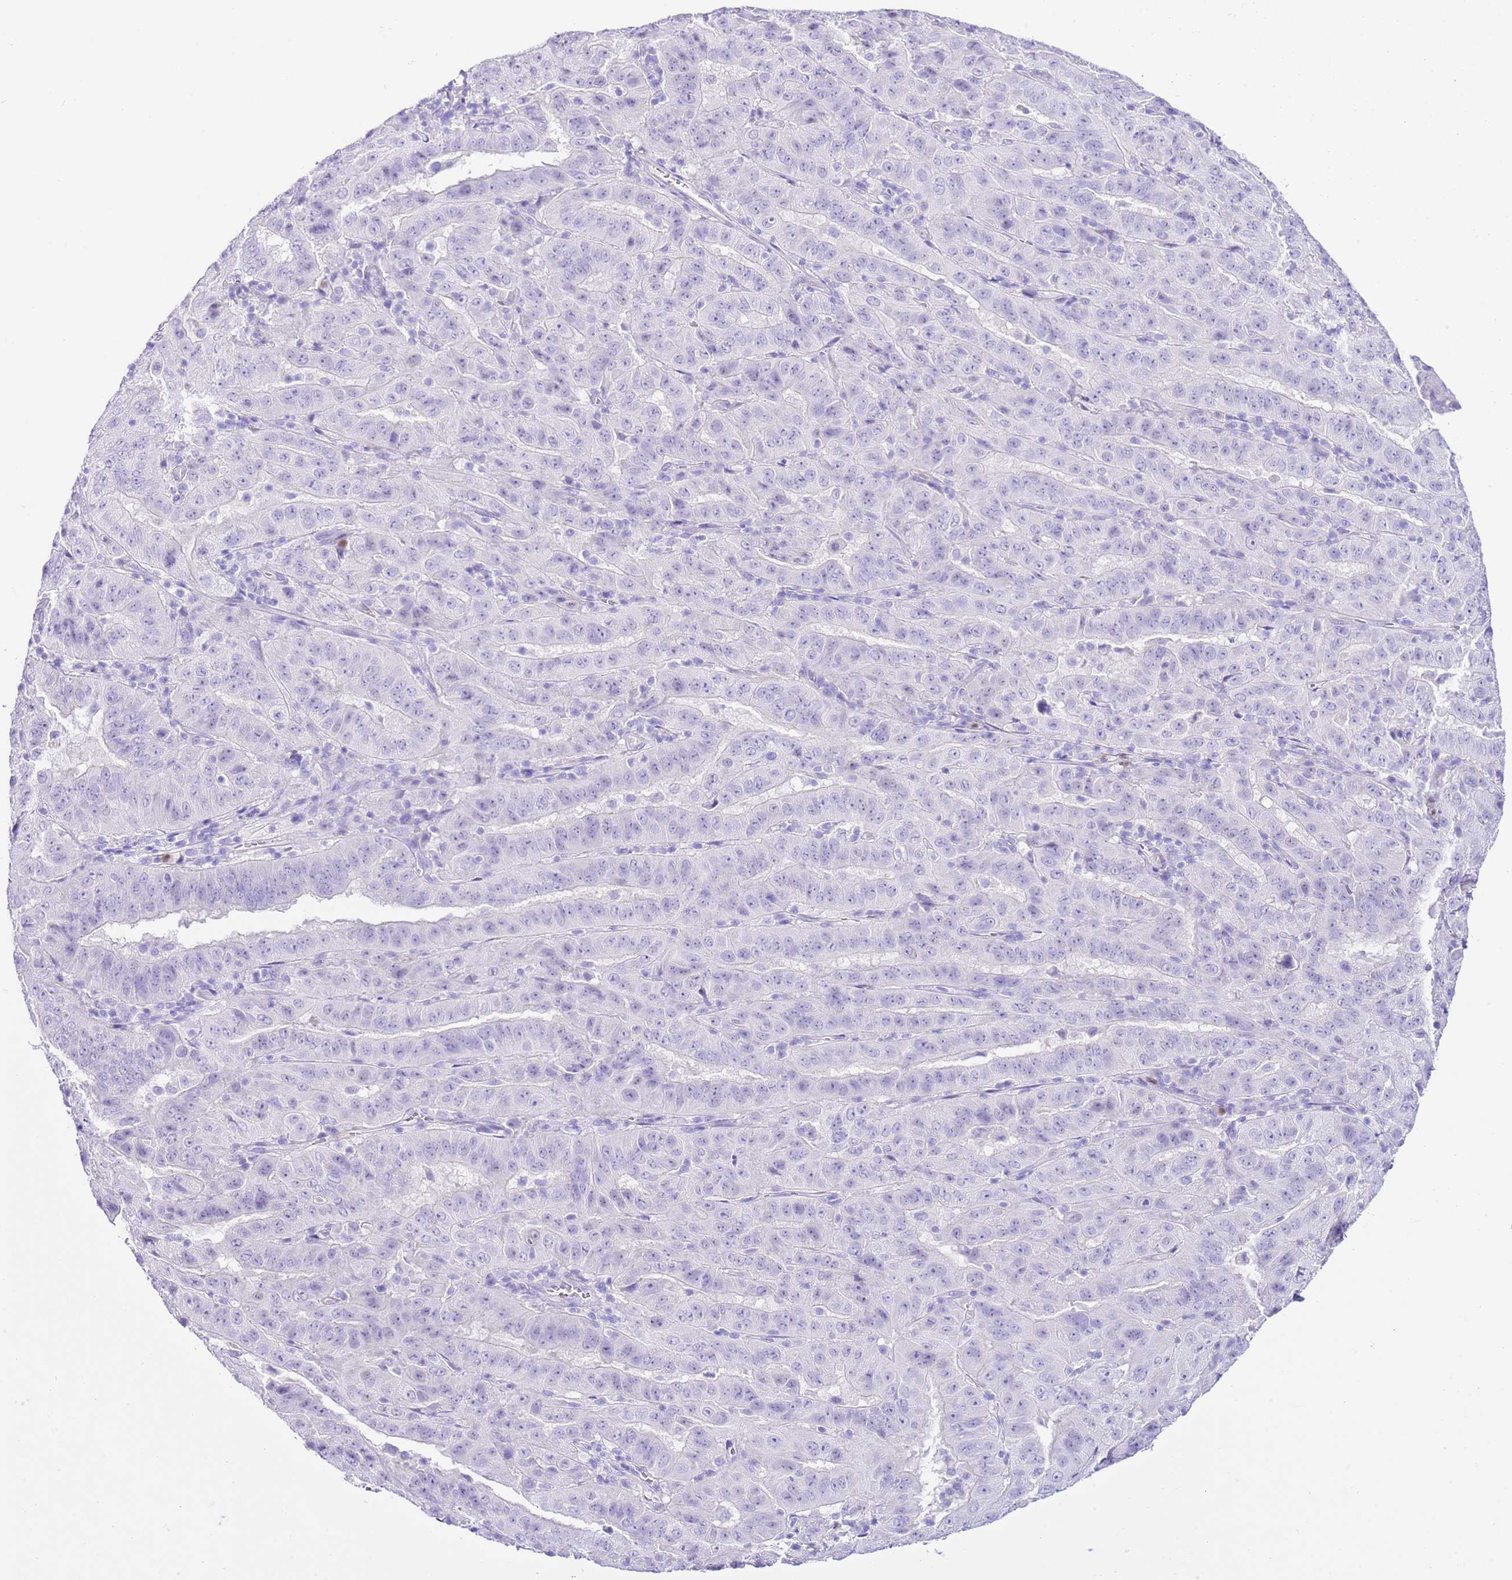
{"staining": {"intensity": "negative", "quantity": "none", "location": "none"}, "tissue": "pancreatic cancer", "cell_type": "Tumor cells", "image_type": "cancer", "snomed": [{"axis": "morphology", "description": "Adenocarcinoma, NOS"}, {"axis": "topography", "description": "Pancreas"}], "caption": "Pancreatic cancer stained for a protein using immunohistochemistry (IHC) reveals no positivity tumor cells.", "gene": "BHLHA15", "patient": {"sex": "male", "age": 63}}